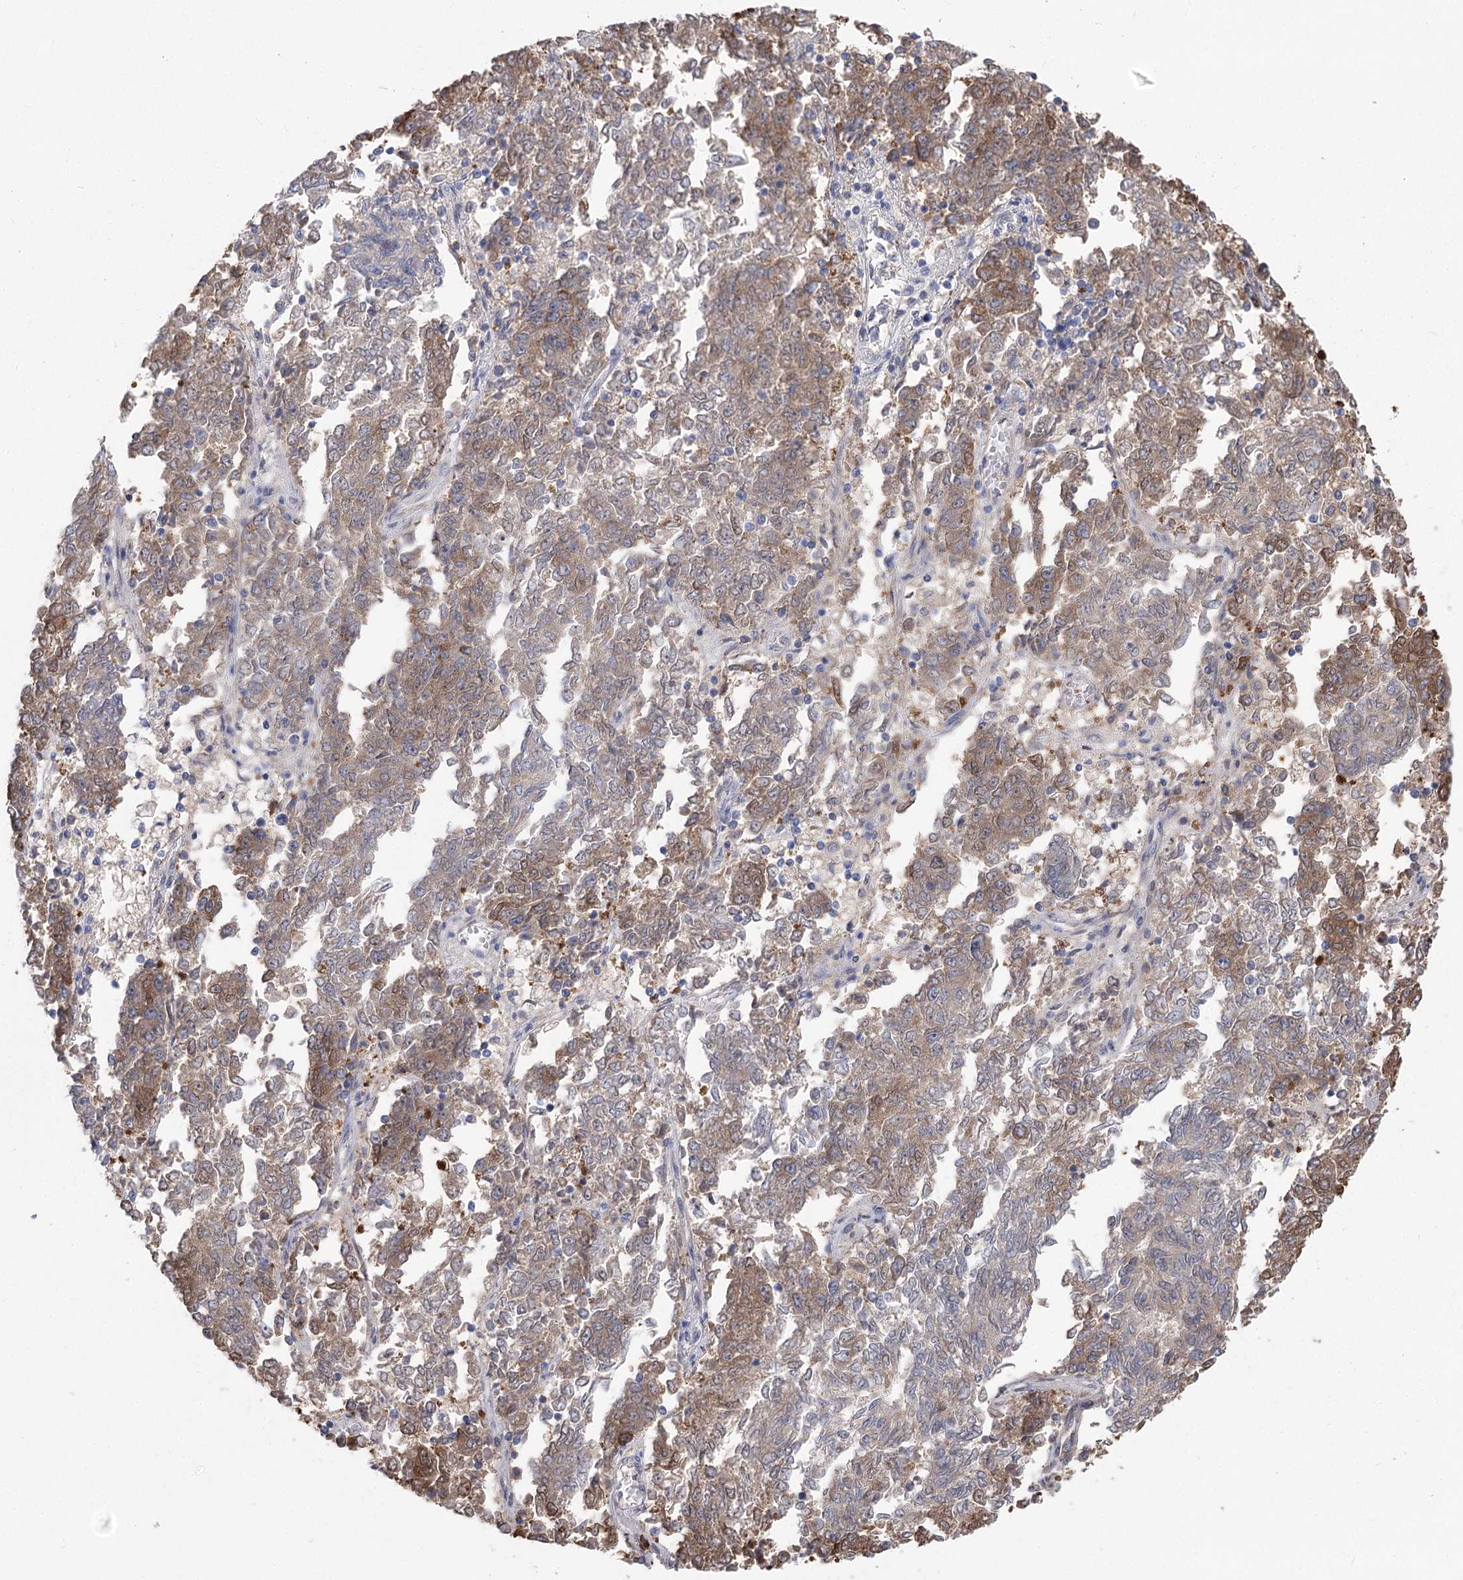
{"staining": {"intensity": "moderate", "quantity": "25%-75%", "location": "cytoplasmic/membranous"}, "tissue": "endometrial cancer", "cell_type": "Tumor cells", "image_type": "cancer", "snomed": [{"axis": "morphology", "description": "Adenocarcinoma, NOS"}, {"axis": "topography", "description": "Endometrium"}], "caption": "Immunohistochemical staining of adenocarcinoma (endometrial) reveals medium levels of moderate cytoplasmic/membranous positivity in about 25%-75% of tumor cells.", "gene": "METTL24", "patient": {"sex": "female", "age": 80}}